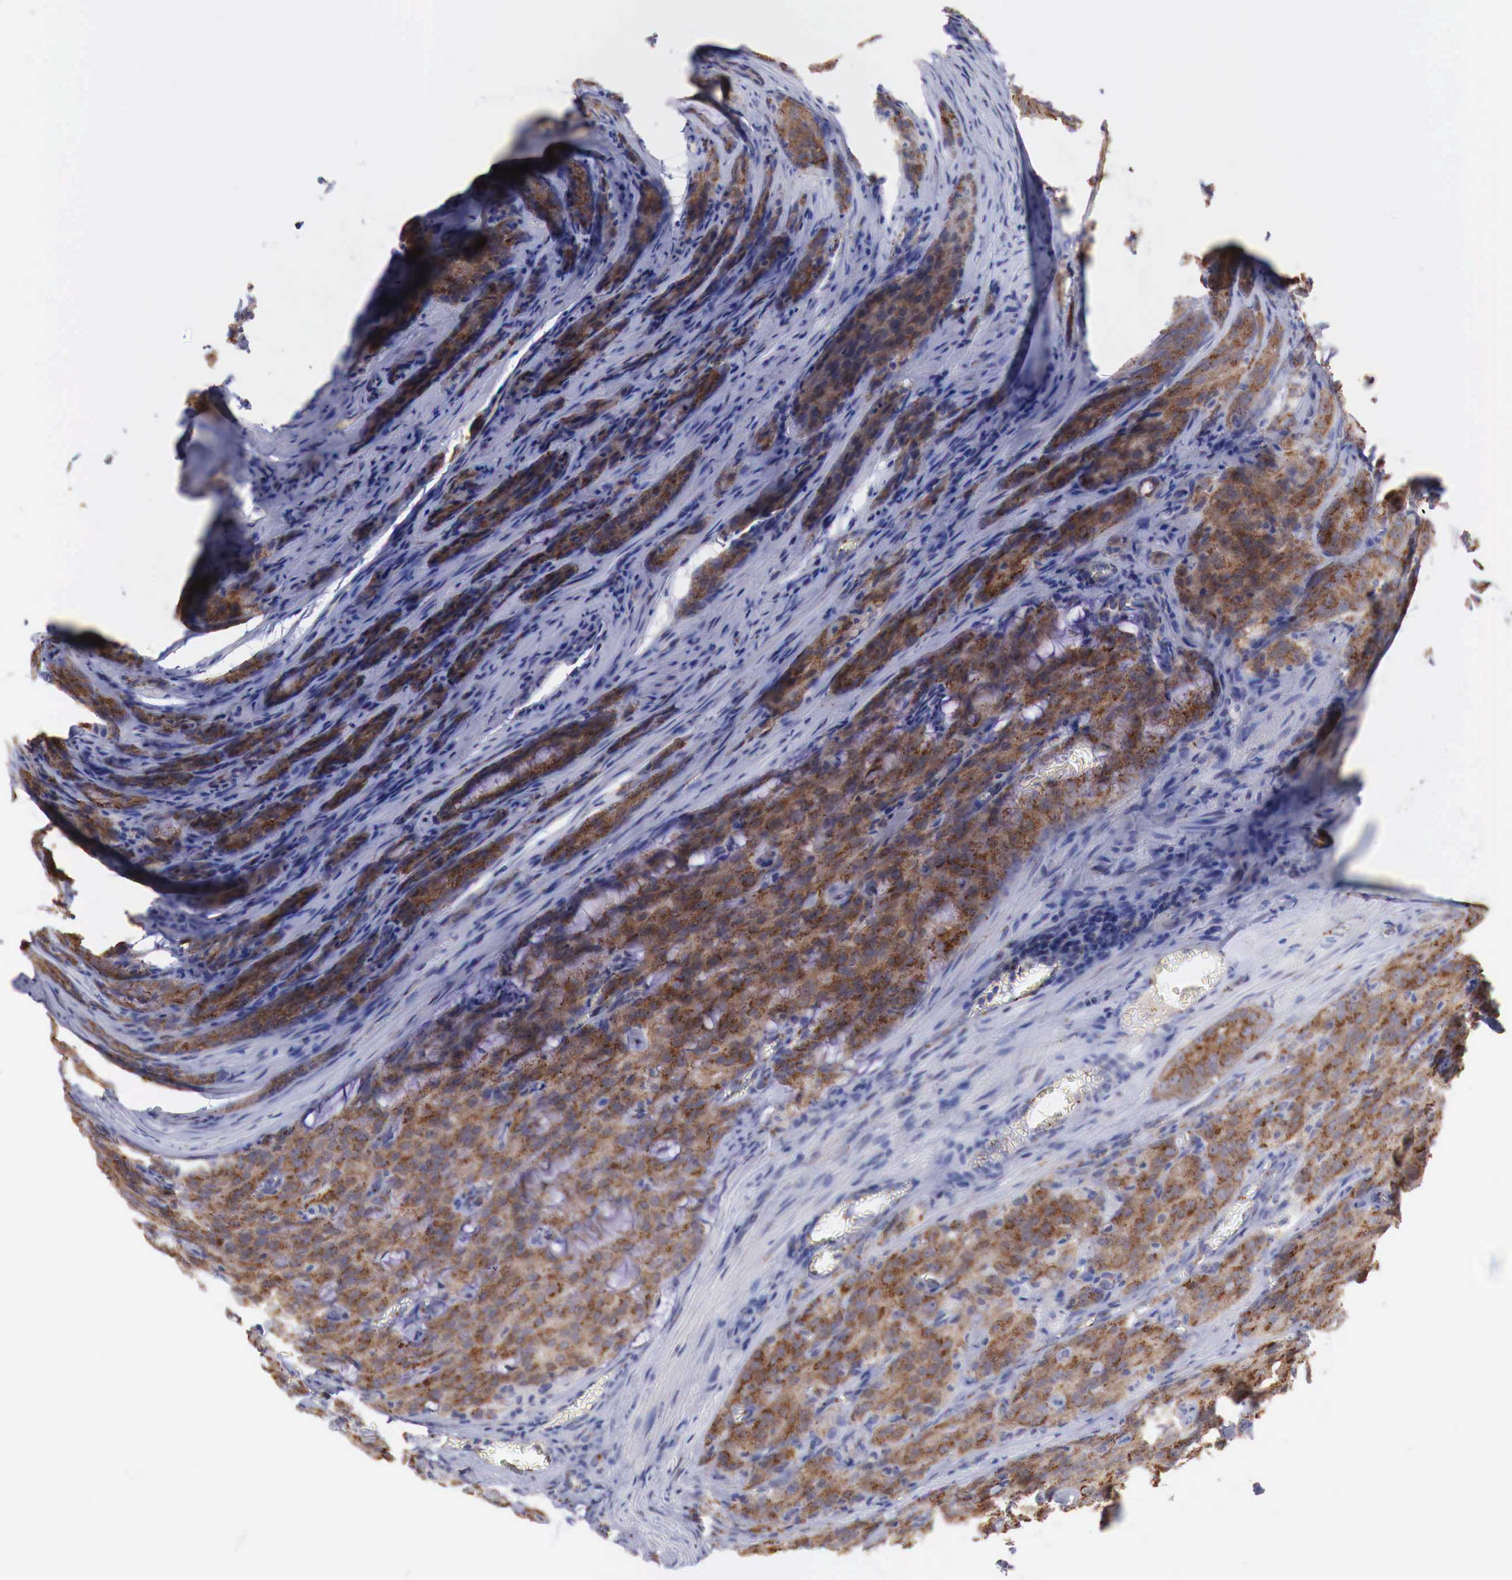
{"staining": {"intensity": "strong", "quantity": ">75%", "location": "cytoplasmic/membranous"}, "tissue": "prostate cancer", "cell_type": "Tumor cells", "image_type": "cancer", "snomed": [{"axis": "morphology", "description": "Adenocarcinoma, Medium grade"}, {"axis": "topography", "description": "Prostate"}], "caption": "IHC histopathology image of human medium-grade adenocarcinoma (prostate) stained for a protein (brown), which exhibits high levels of strong cytoplasmic/membranous positivity in approximately >75% of tumor cells.", "gene": "SYAP1", "patient": {"sex": "male", "age": 60}}